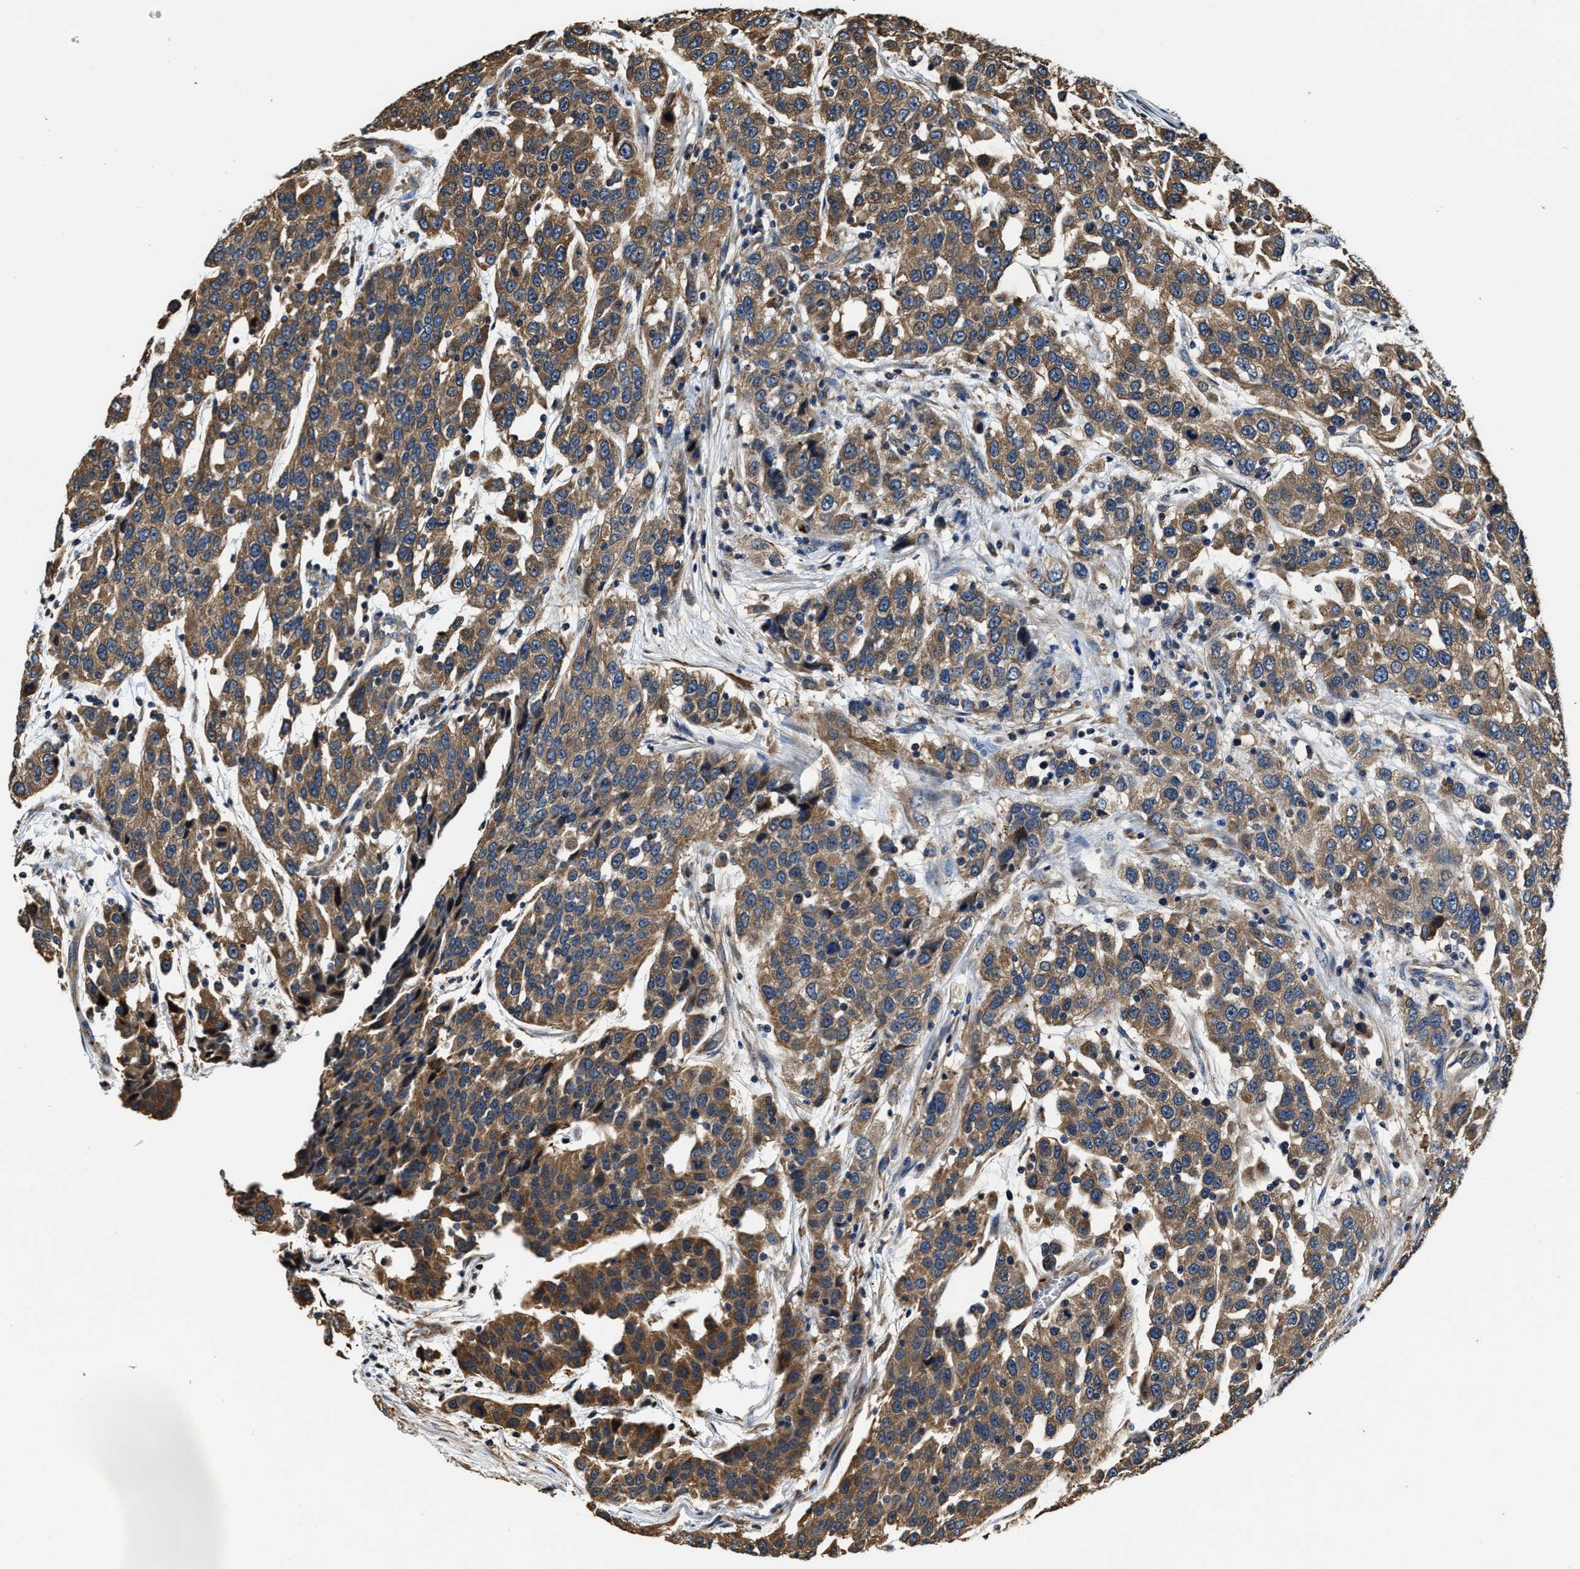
{"staining": {"intensity": "moderate", "quantity": ">75%", "location": "cytoplasmic/membranous"}, "tissue": "urothelial cancer", "cell_type": "Tumor cells", "image_type": "cancer", "snomed": [{"axis": "morphology", "description": "Urothelial carcinoma, High grade"}, {"axis": "topography", "description": "Urinary bladder"}], "caption": "This is a histology image of immunohistochemistry (IHC) staining of urothelial cancer, which shows moderate expression in the cytoplasmic/membranous of tumor cells.", "gene": "GFRA3", "patient": {"sex": "female", "age": 80}}